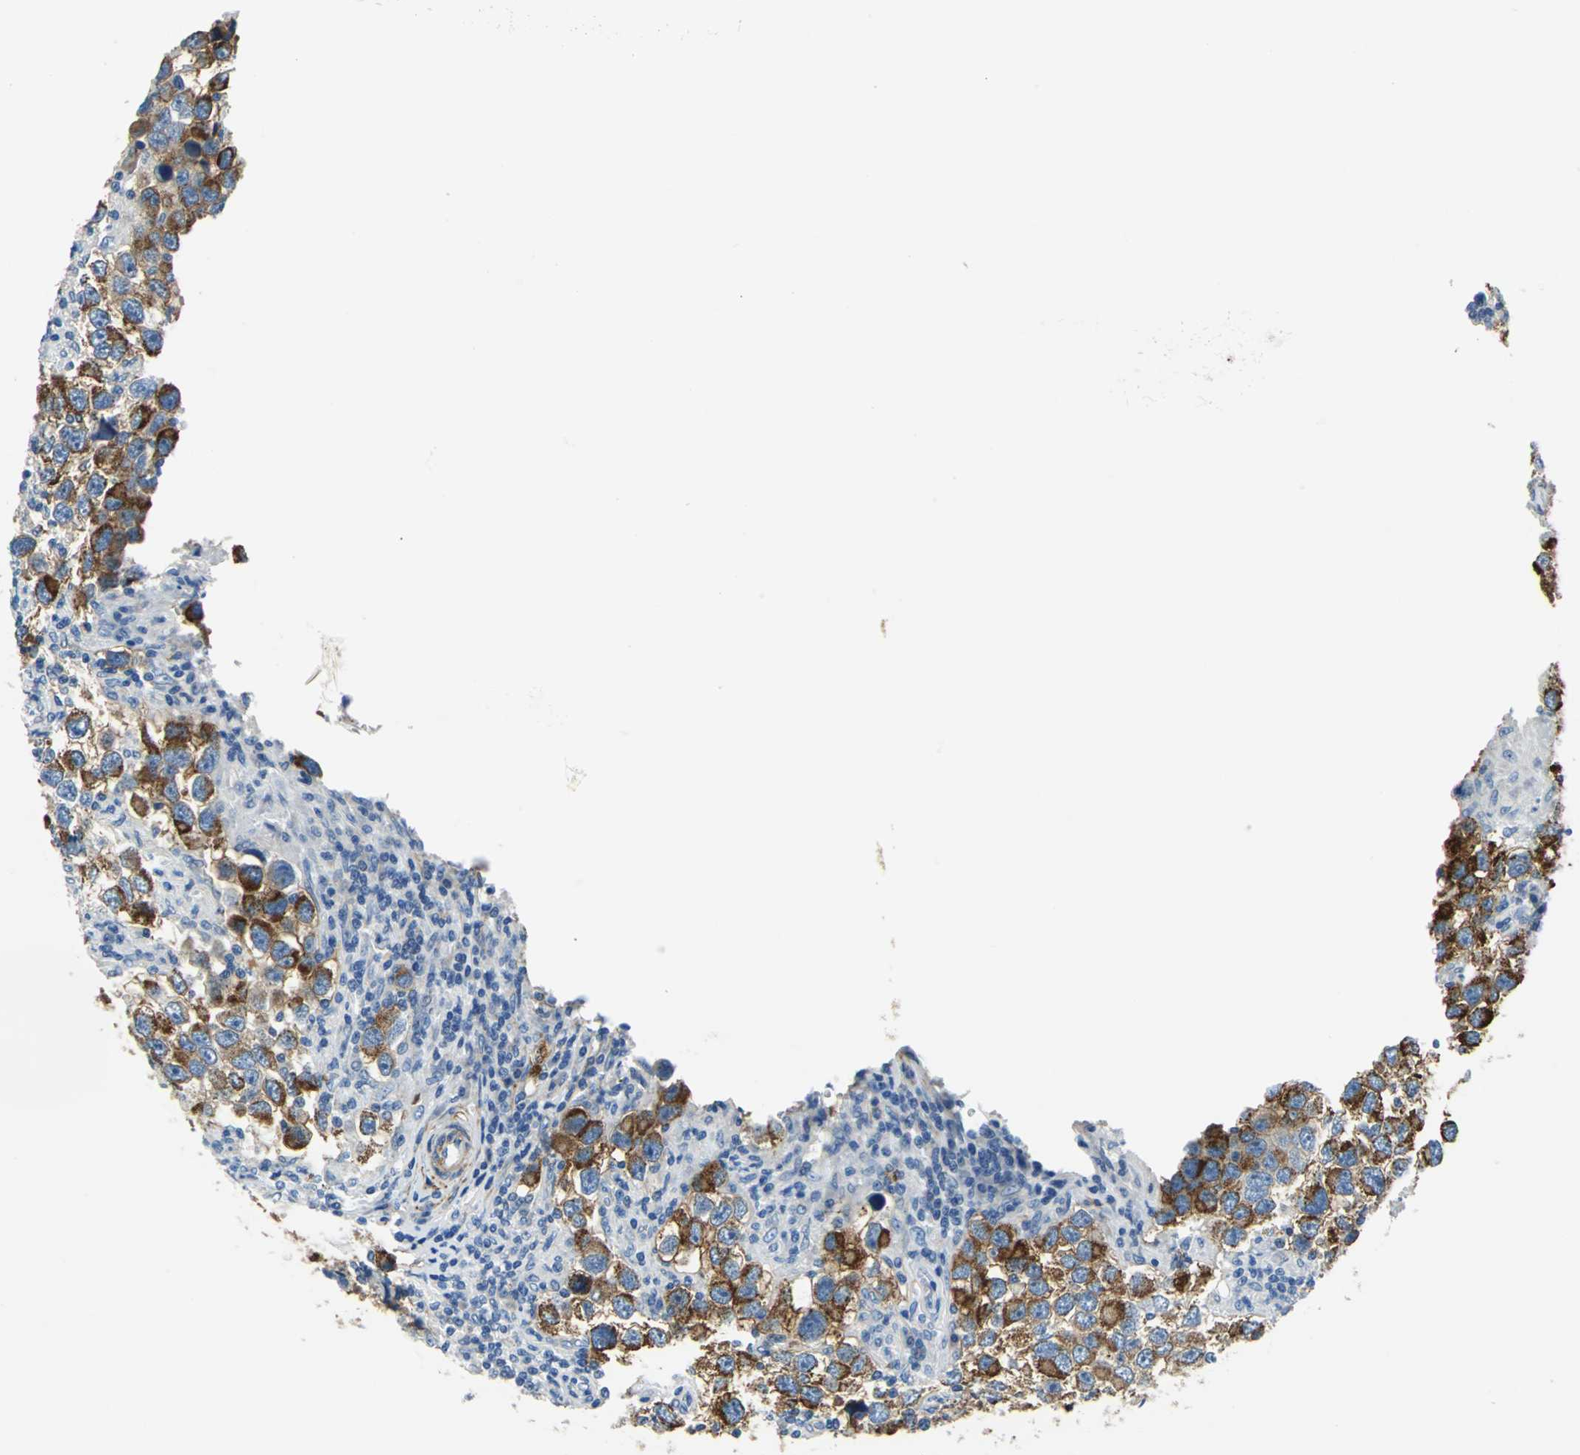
{"staining": {"intensity": "strong", "quantity": ">75%", "location": "cytoplasmic/membranous"}, "tissue": "testis cancer", "cell_type": "Tumor cells", "image_type": "cancer", "snomed": [{"axis": "morphology", "description": "Carcinoma, Embryonal, NOS"}, {"axis": "topography", "description": "Testis"}], "caption": "Immunohistochemical staining of human testis embryonal carcinoma shows strong cytoplasmic/membranous protein expression in about >75% of tumor cells.", "gene": "AKAP12", "patient": {"sex": "male", "age": 21}}